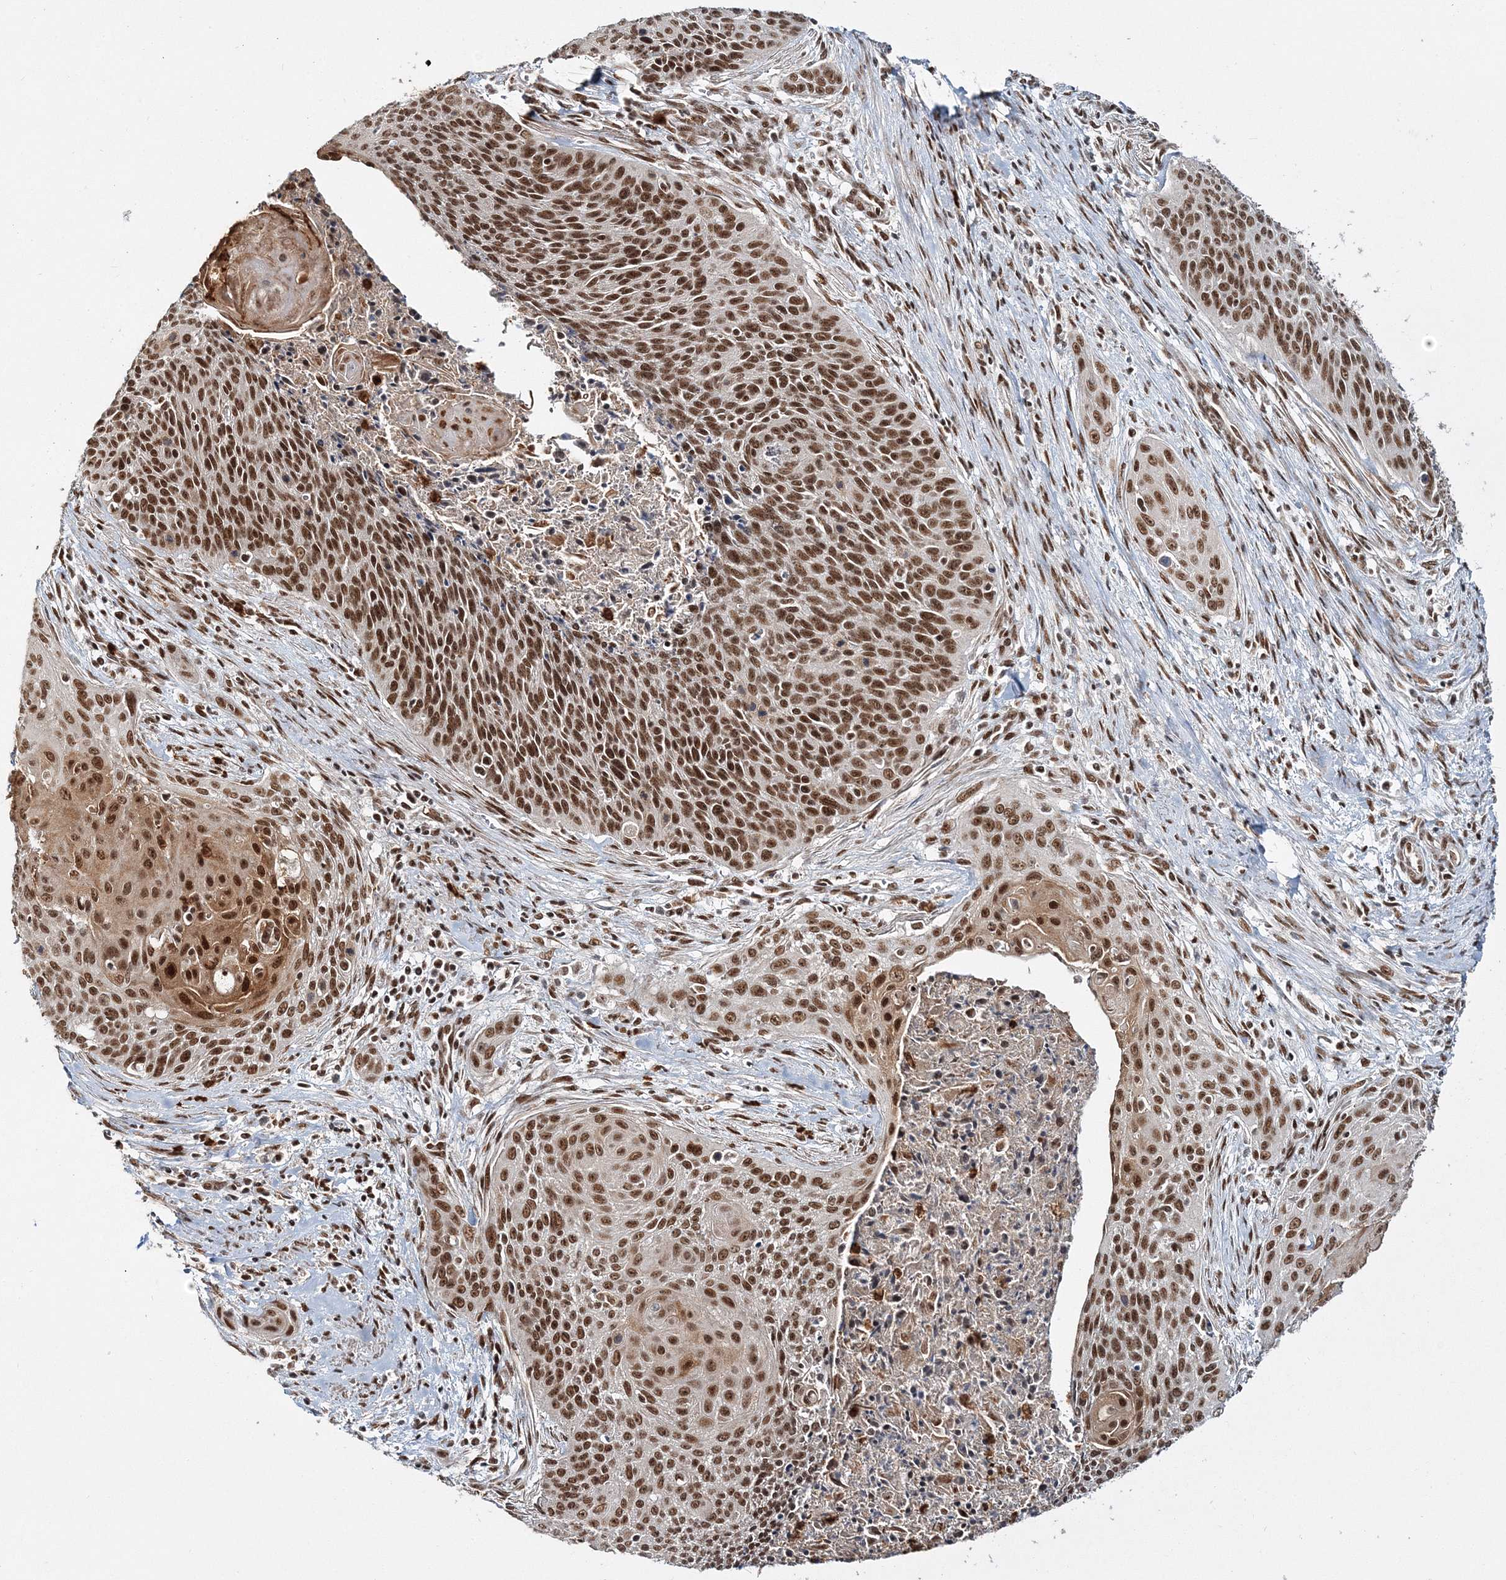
{"staining": {"intensity": "strong", "quantity": ">75%", "location": "nuclear"}, "tissue": "cervical cancer", "cell_type": "Tumor cells", "image_type": "cancer", "snomed": [{"axis": "morphology", "description": "Squamous cell carcinoma, NOS"}, {"axis": "topography", "description": "Cervix"}], "caption": "Protein staining of cervical cancer tissue exhibits strong nuclear positivity in approximately >75% of tumor cells.", "gene": "QRICH1", "patient": {"sex": "female", "age": 55}}